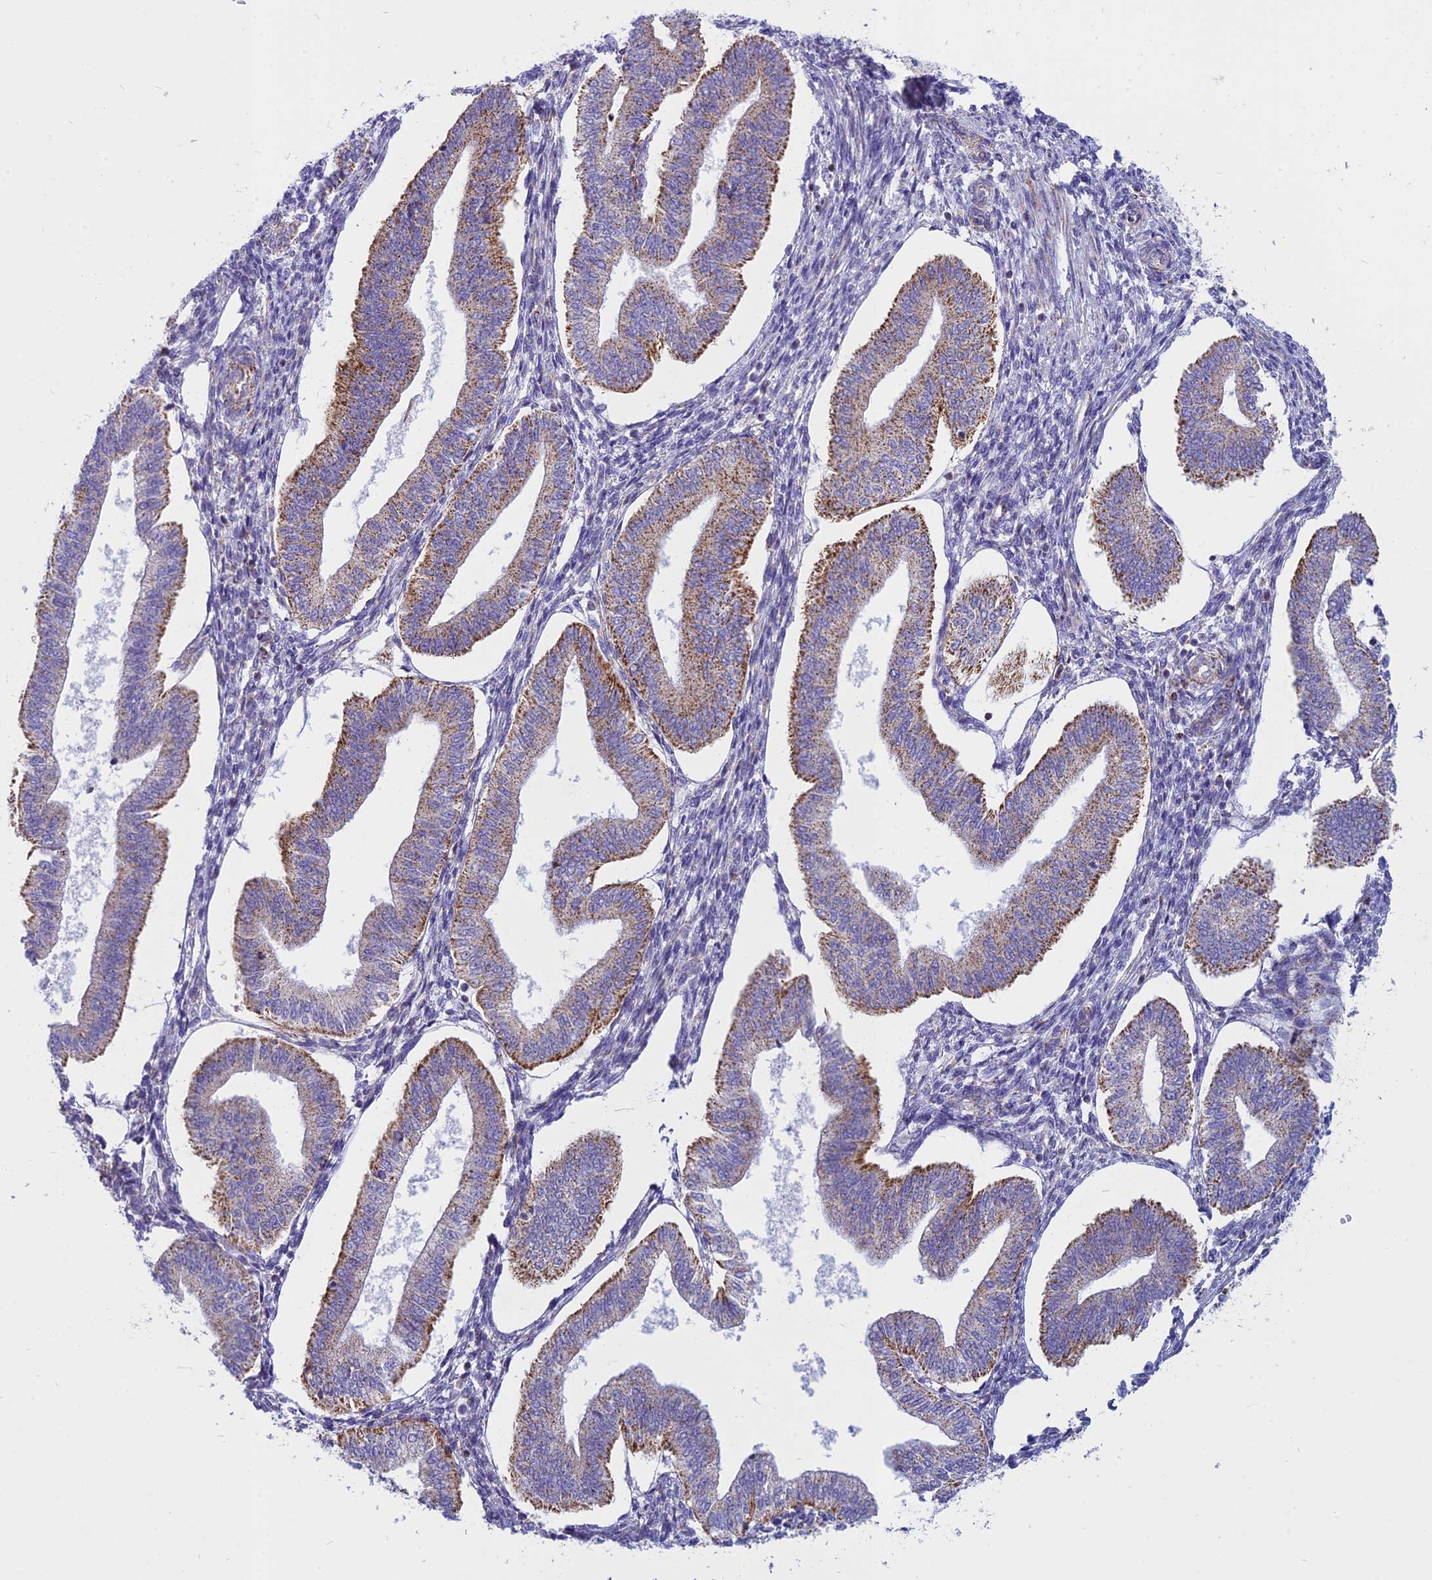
{"staining": {"intensity": "negative", "quantity": "none", "location": "none"}, "tissue": "endometrium", "cell_type": "Cells in endometrial stroma", "image_type": "normal", "snomed": [{"axis": "morphology", "description": "Normal tissue, NOS"}, {"axis": "topography", "description": "Endometrium"}], "caption": "High magnification brightfield microscopy of benign endometrium stained with DAB (brown) and counterstained with hematoxylin (blue): cells in endometrial stroma show no significant positivity.", "gene": "PACC1", "patient": {"sex": "female", "age": 34}}